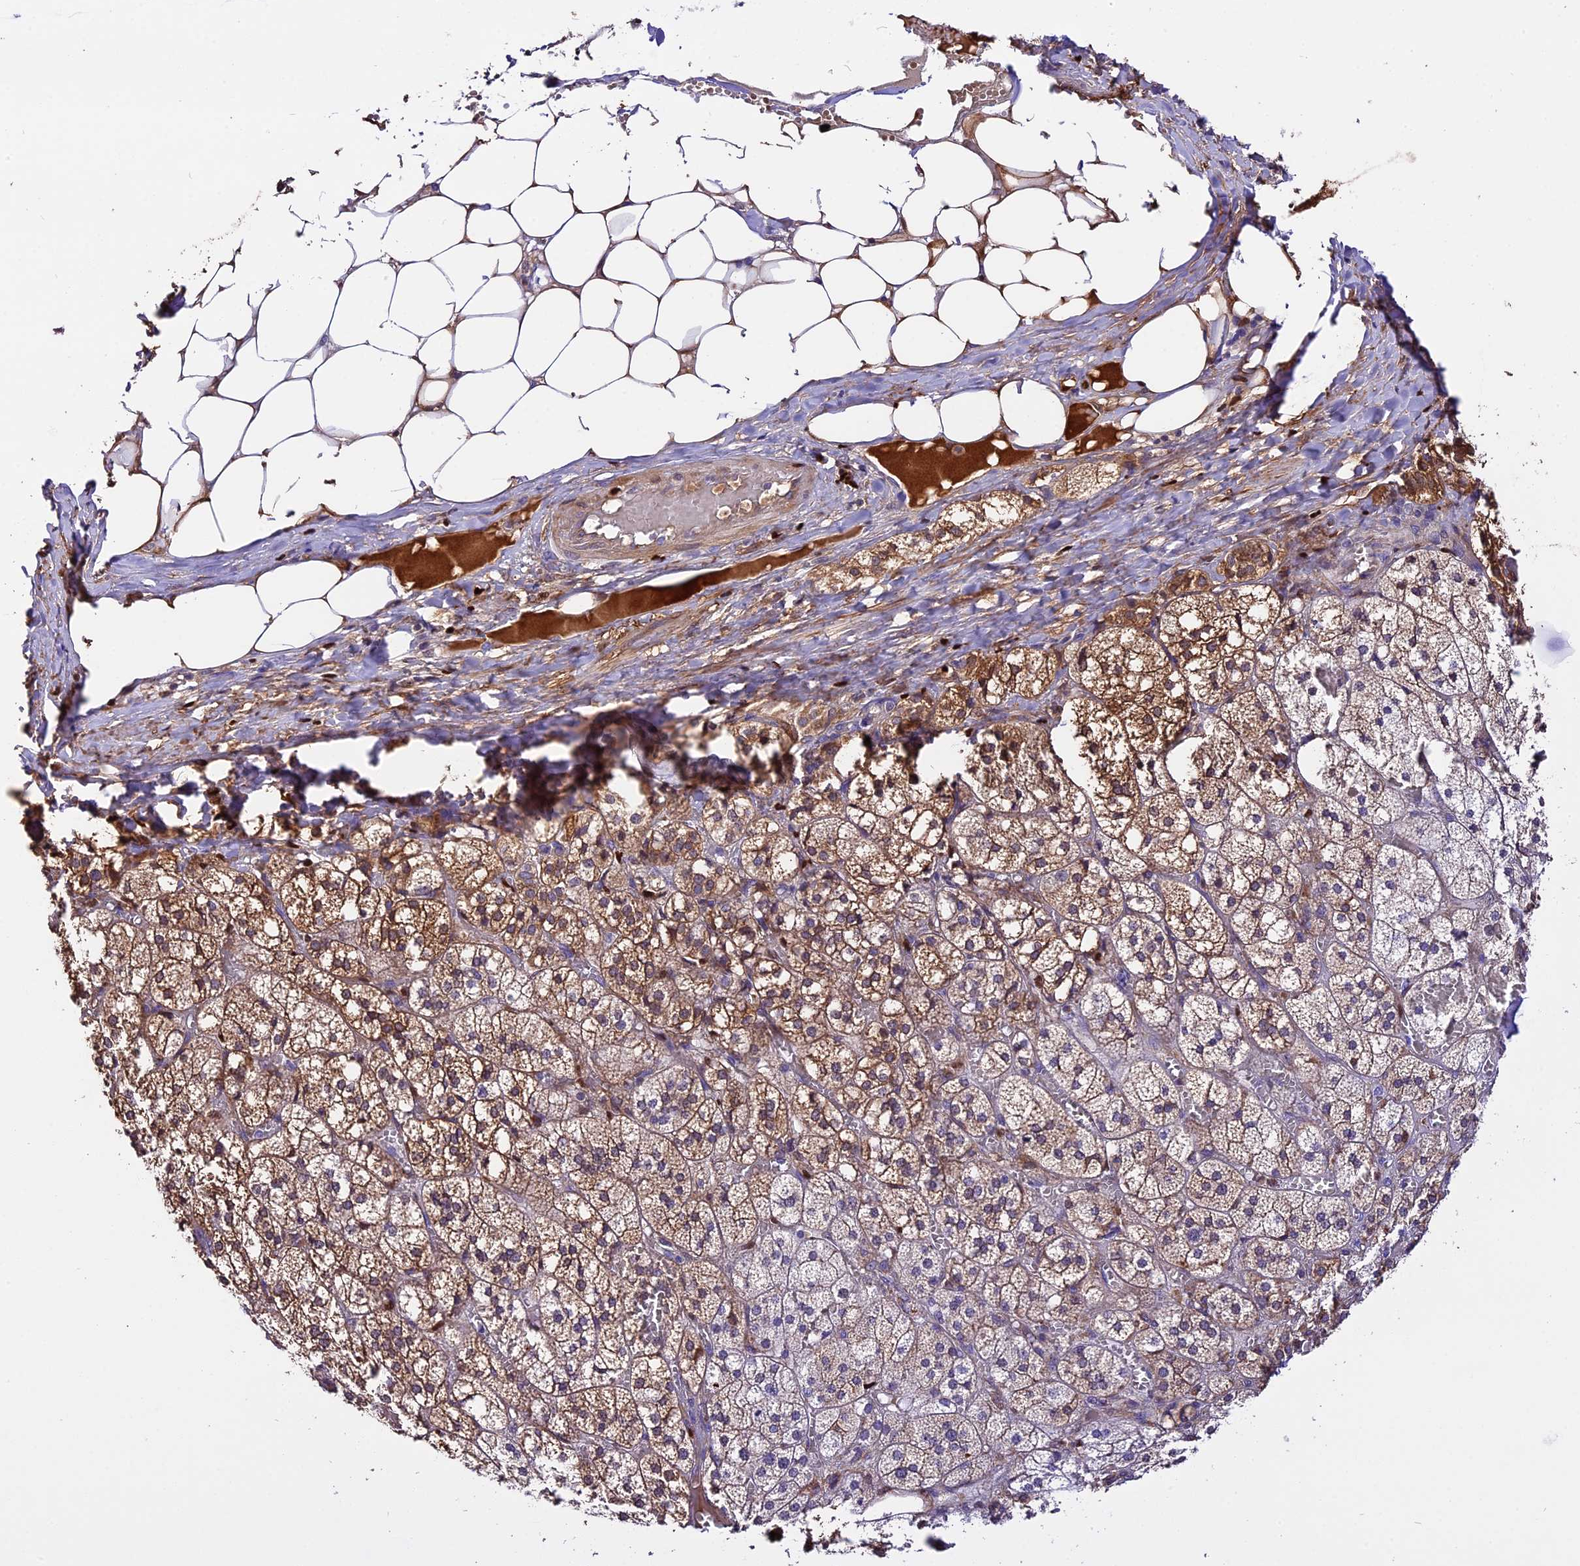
{"staining": {"intensity": "moderate", "quantity": ">75%", "location": "cytoplasmic/membranous"}, "tissue": "adrenal gland", "cell_type": "Glandular cells", "image_type": "normal", "snomed": [{"axis": "morphology", "description": "Normal tissue, NOS"}, {"axis": "topography", "description": "Adrenal gland"}], "caption": "A high-resolution histopathology image shows immunohistochemistry staining of unremarkable adrenal gland, which demonstrates moderate cytoplasmic/membranous staining in about >75% of glandular cells.", "gene": "MAP3K7CL", "patient": {"sex": "female", "age": 61}}